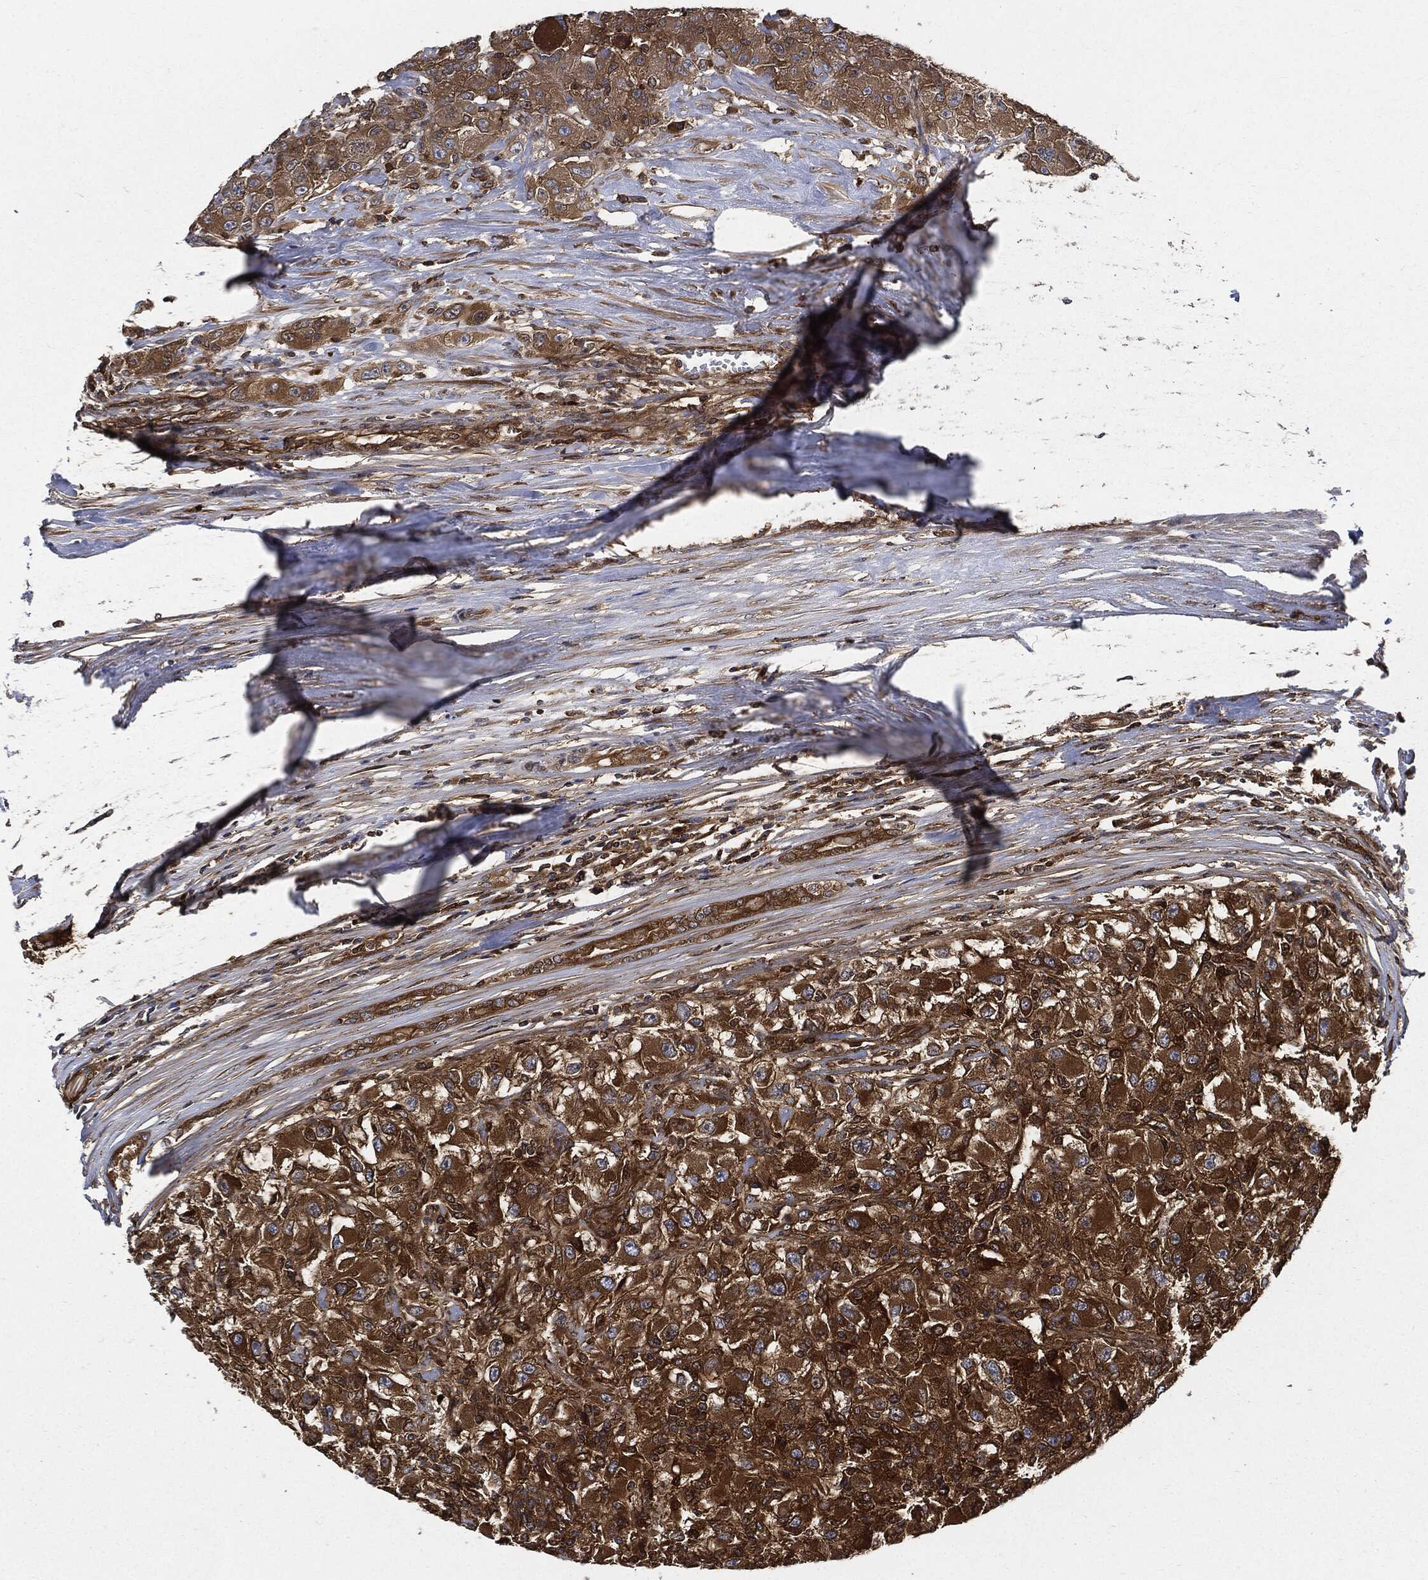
{"staining": {"intensity": "strong", "quantity": ">75%", "location": "cytoplasmic/membranous"}, "tissue": "renal cancer", "cell_type": "Tumor cells", "image_type": "cancer", "snomed": [{"axis": "morphology", "description": "Adenocarcinoma, NOS"}, {"axis": "topography", "description": "Kidney"}], "caption": "High-power microscopy captured an immunohistochemistry micrograph of renal cancer (adenocarcinoma), revealing strong cytoplasmic/membranous staining in about >75% of tumor cells. The staining was performed using DAB, with brown indicating positive protein expression. Nuclei are stained blue with hematoxylin.", "gene": "XPNPEP1", "patient": {"sex": "female", "age": 67}}